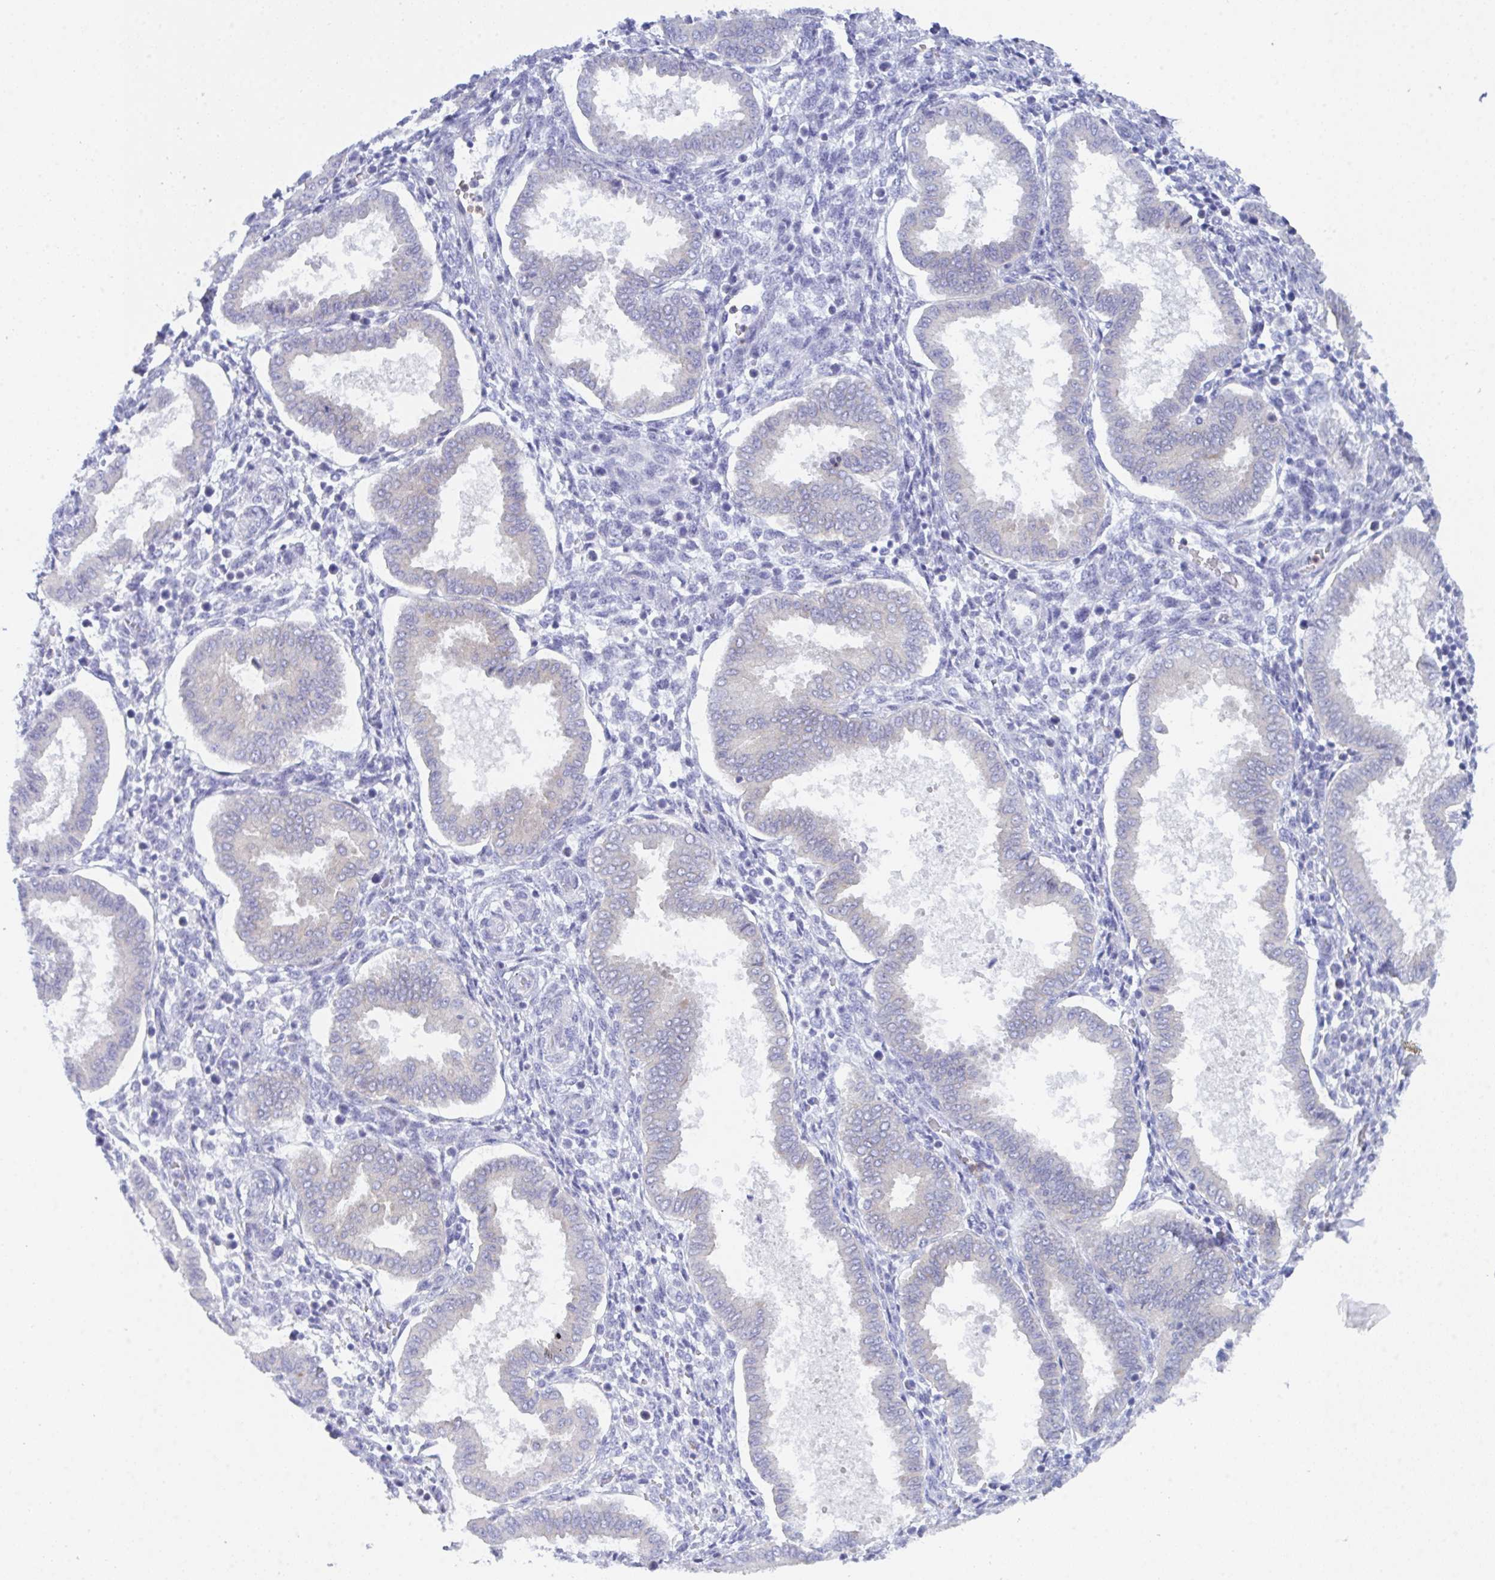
{"staining": {"intensity": "negative", "quantity": "none", "location": "none"}, "tissue": "endometrium", "cell_type": "Cells in endometrial stroma", "image_type": "normal", "snomed": [{"axis": "morphology", "description": "Normal tissue, NOS"}, {"axis": "topography", "description": "Endometrium"}], "caption": "The immunohistochemistry (IHC) micrograph has no significant staining in cells in endometrial stroma of endometrium.", "gene": "CEP170B", "patient": {"sex": "female", "age": 24}}